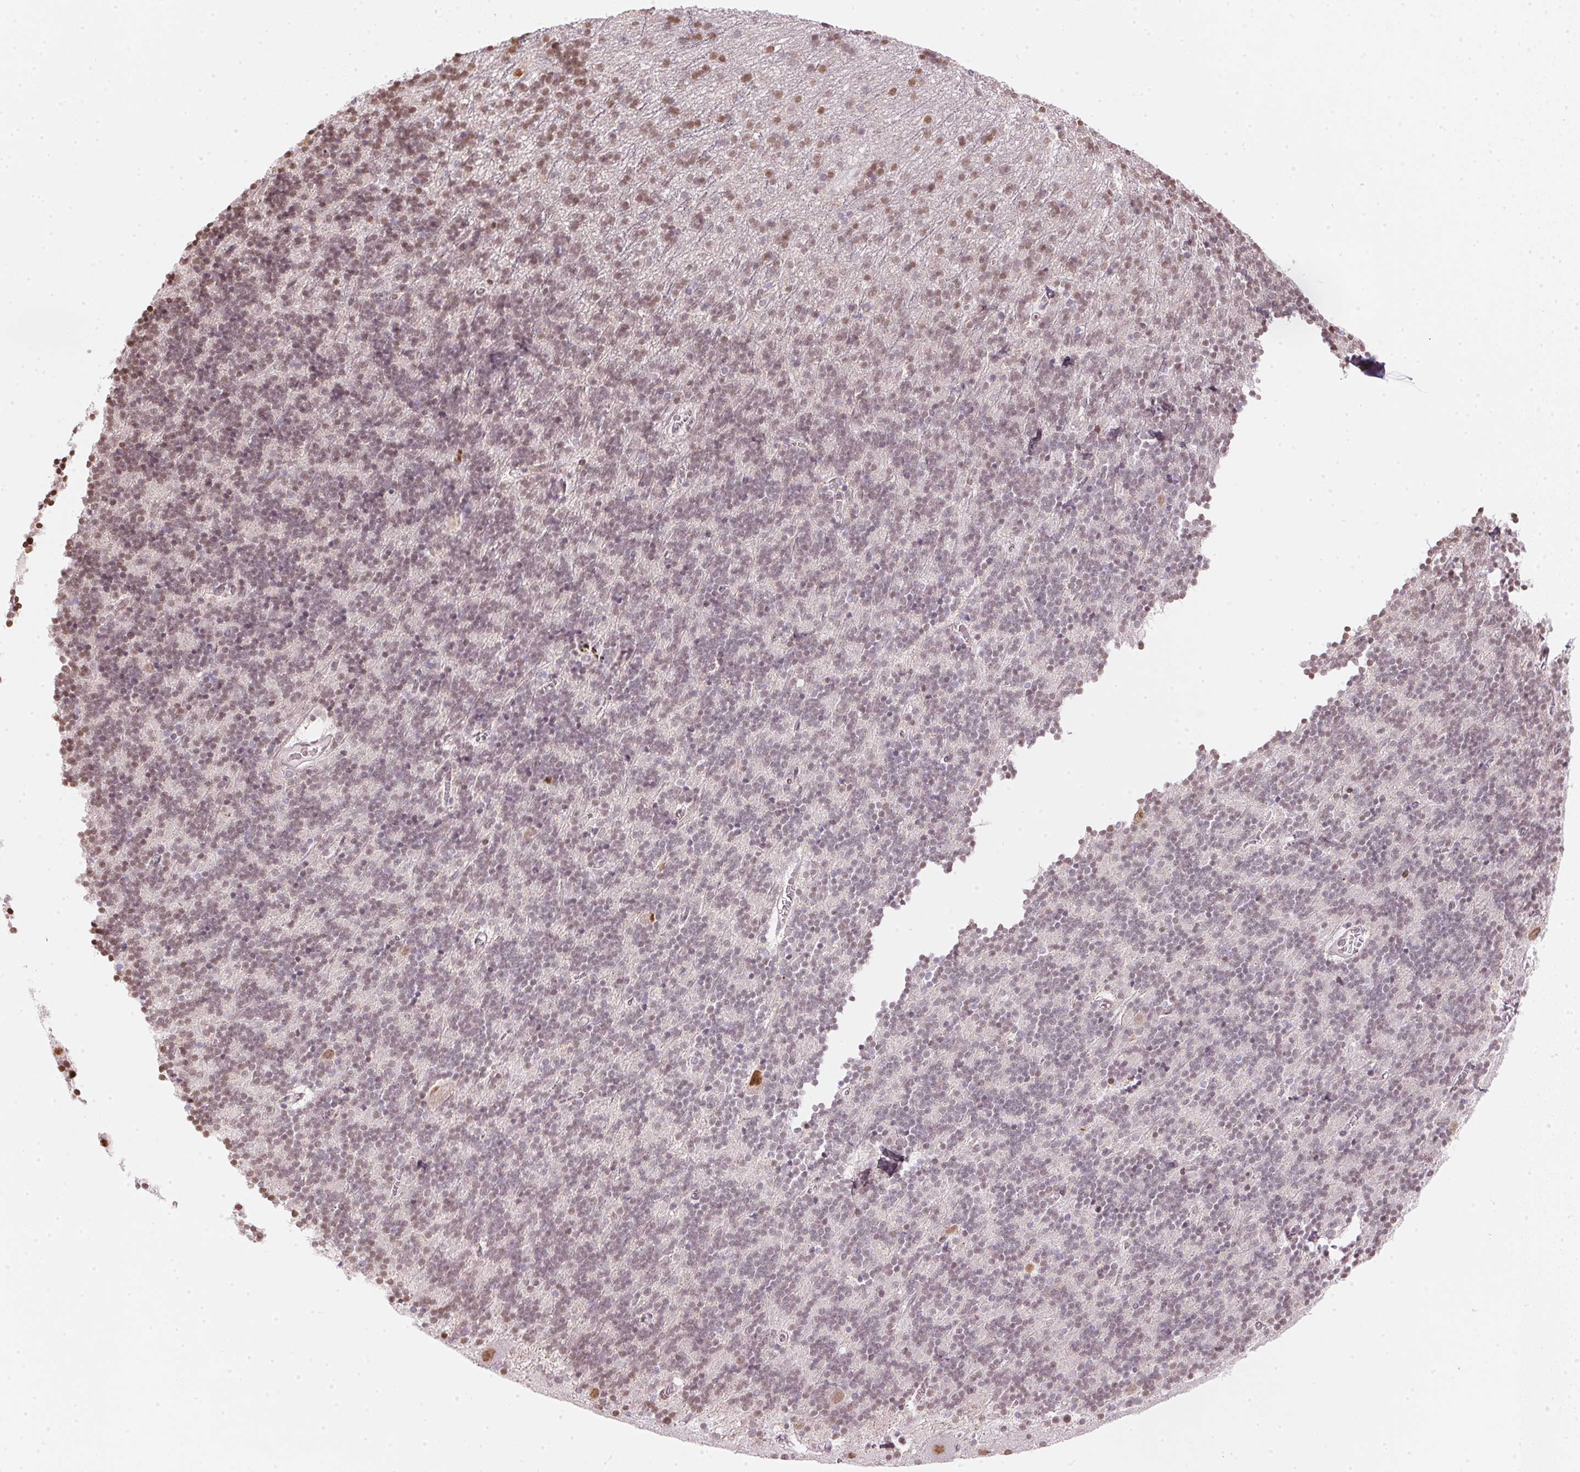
{"staining": {"intensity": "weak", "quantity": "25%-75%", "location": "nuclear"}, "tissue": "cerebellum", "cell_type": "Cells in granular layer", "image_type": "normal", "snomed": [{"axis": "morphology", "description": "Normal tissue, NOS"}, {"axis": "topography", "description": "Cerebellum"}], "caption": "Cerebellum stained with IHC shows weak nuclear expression in approximately 25%-75% of cells in granular layer.", "gene": "KAT6A", "patient": {"sex": "male", "age": 70}}